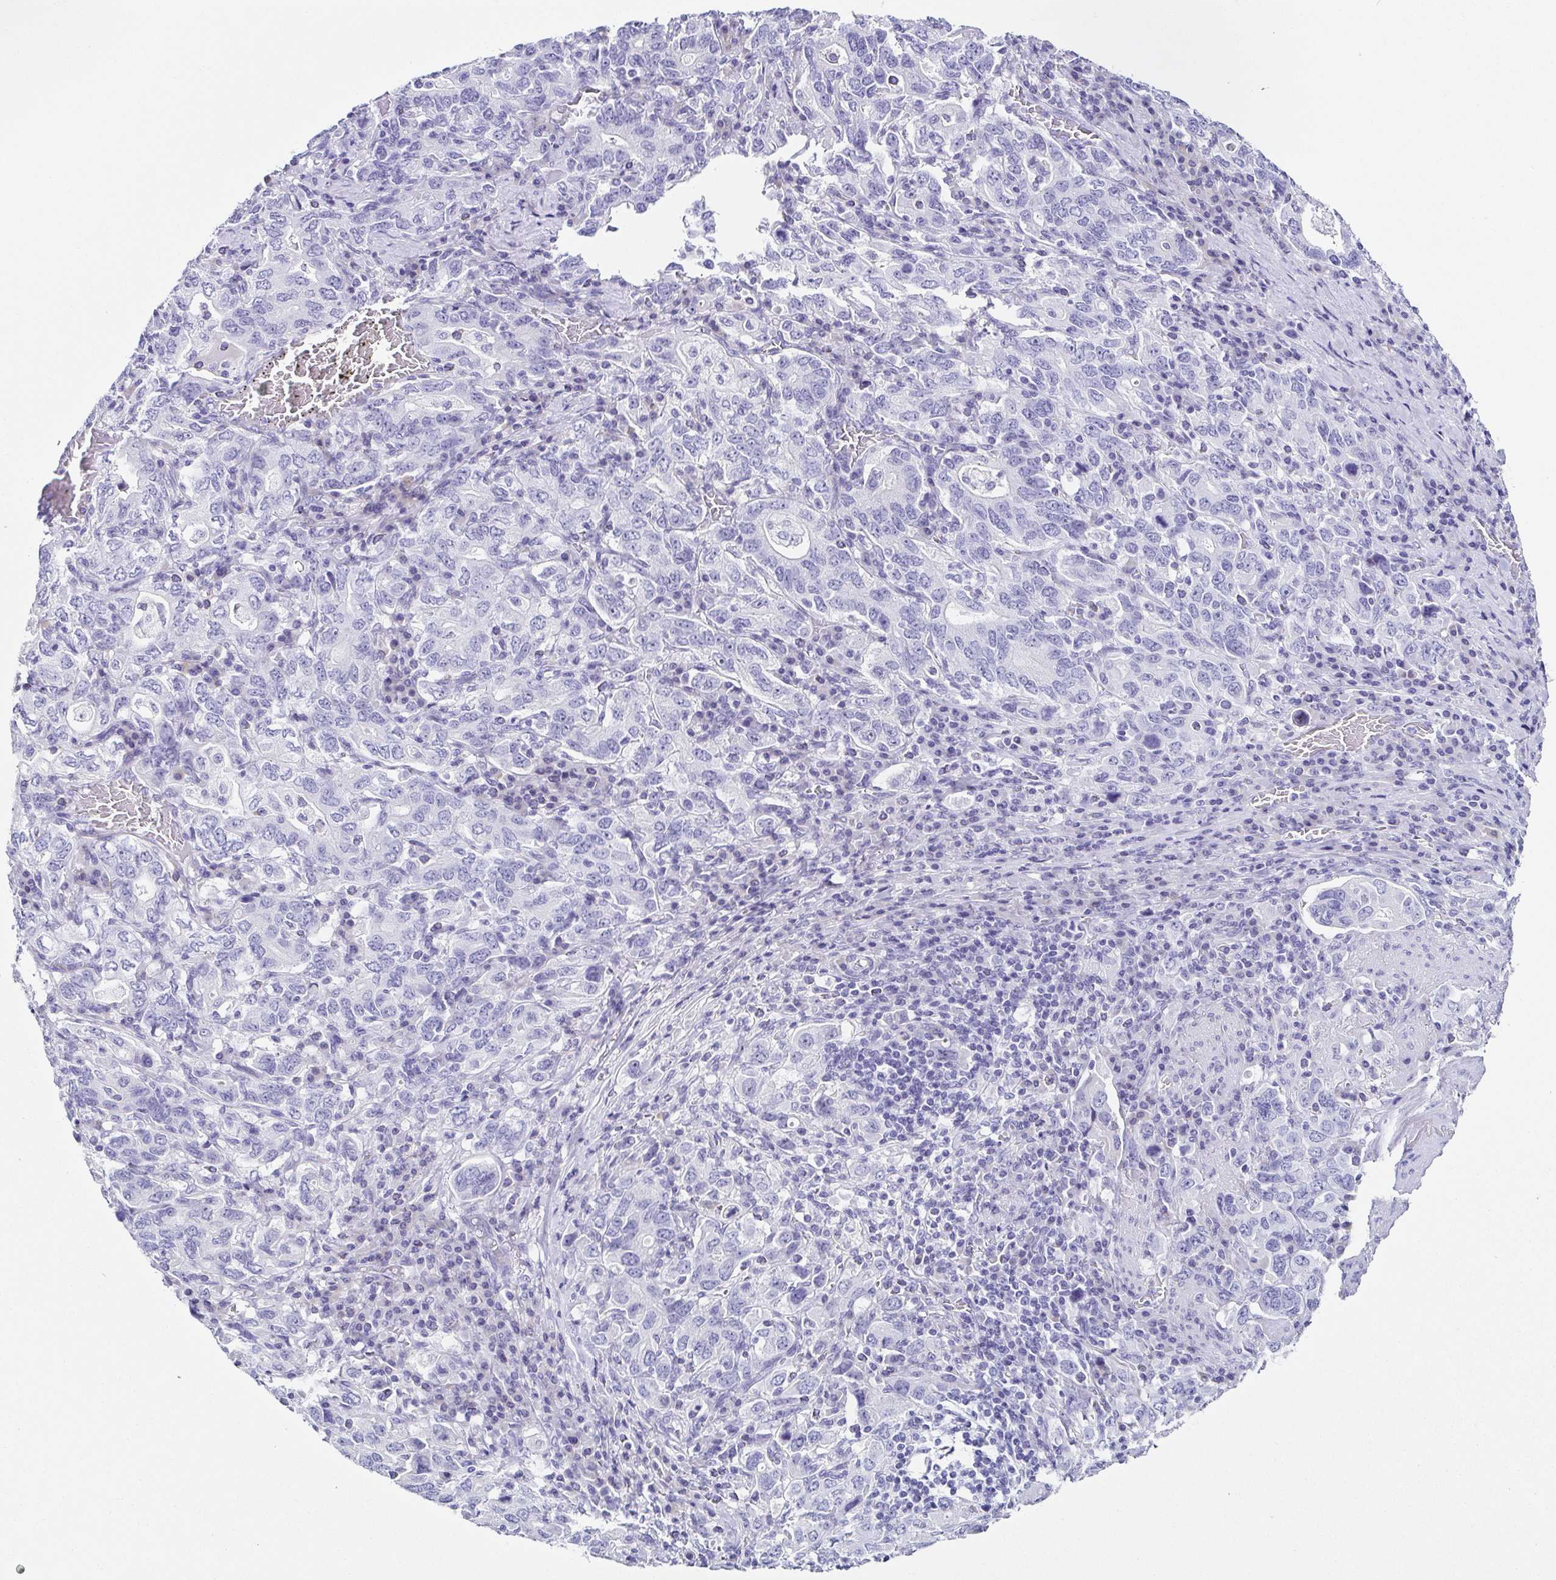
{"staining": {"intensity": "negative", "quantity": "none", "location": "none"}, "tissue": "stomach cancer", "cell_type": "Tumor cells", "image_type": "cancer", "snomed": [{"axis": "morphology", "description": "Adenocarcinoma, NOS"}, {"axis": "topography", "description": "Stomach, upper"}, {"axis": "topography", "description": "Stomach"}], "caption": "This is an immunohistochemistry photomicrograph of stomach adenocarcinoma. There is no expression in tumor cells.", "gene": "TNNT2", "patient": {"sex": "male", "age": 62}}